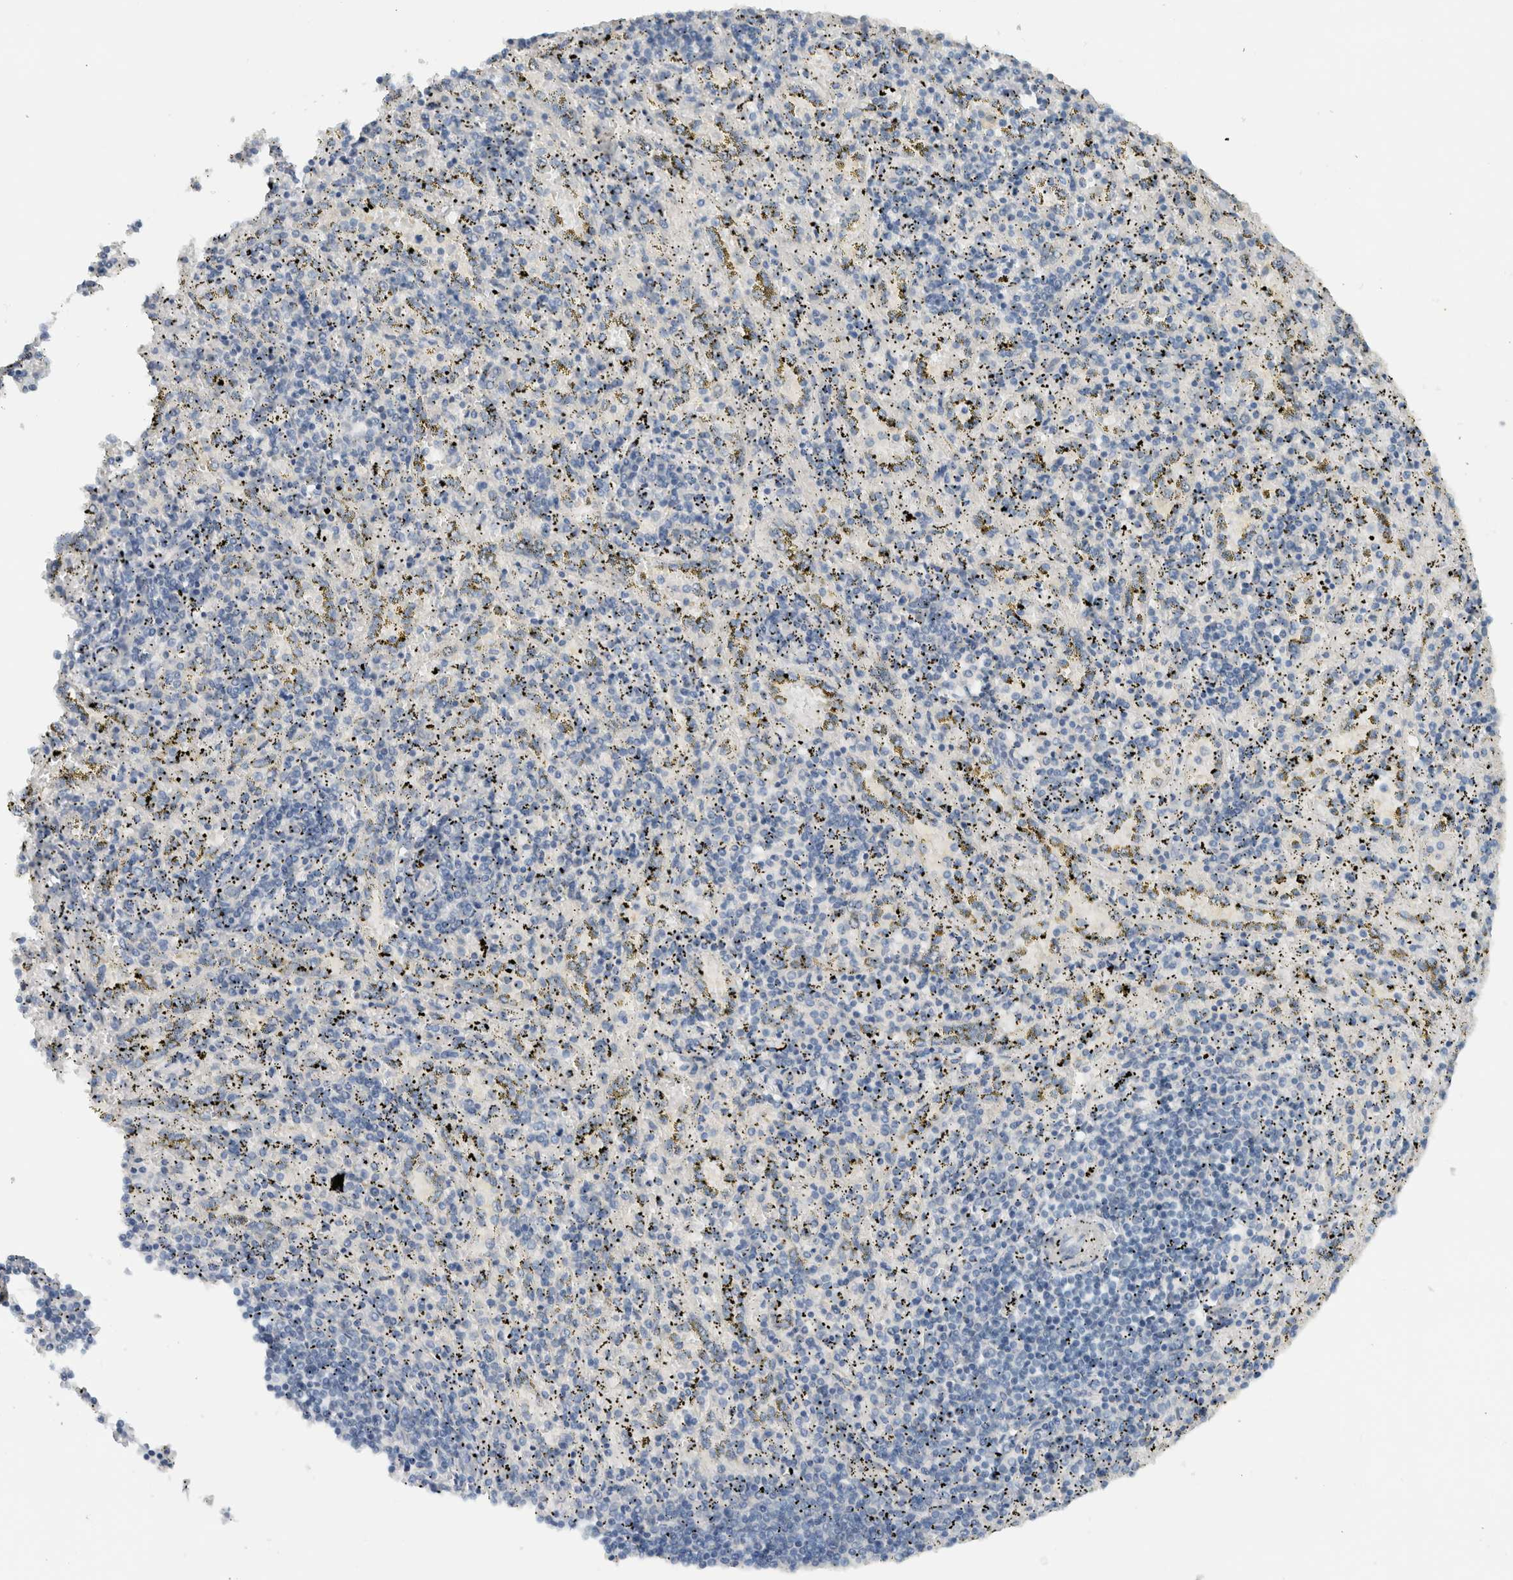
{"staining": {"intensity": "negative", "quantity": "none", "location": "none"}, "tissue": "spleen", "cell_type": "Cells in red pulp", "image_type": "normal", "snomed": [{"axis": "morphology", "description": "Normal tissue, NOS"}, {"axis": "topography", "description": "Spleen"}], "caption": "Immunohistochemistry (IHC) histopathology image of unremarkable spleen: spleen stained with DAB reveals no significant protein staining in cells in red pulp.", "gene": "ERCC6L2", "patient": {"sex": "male", "age": 11}}